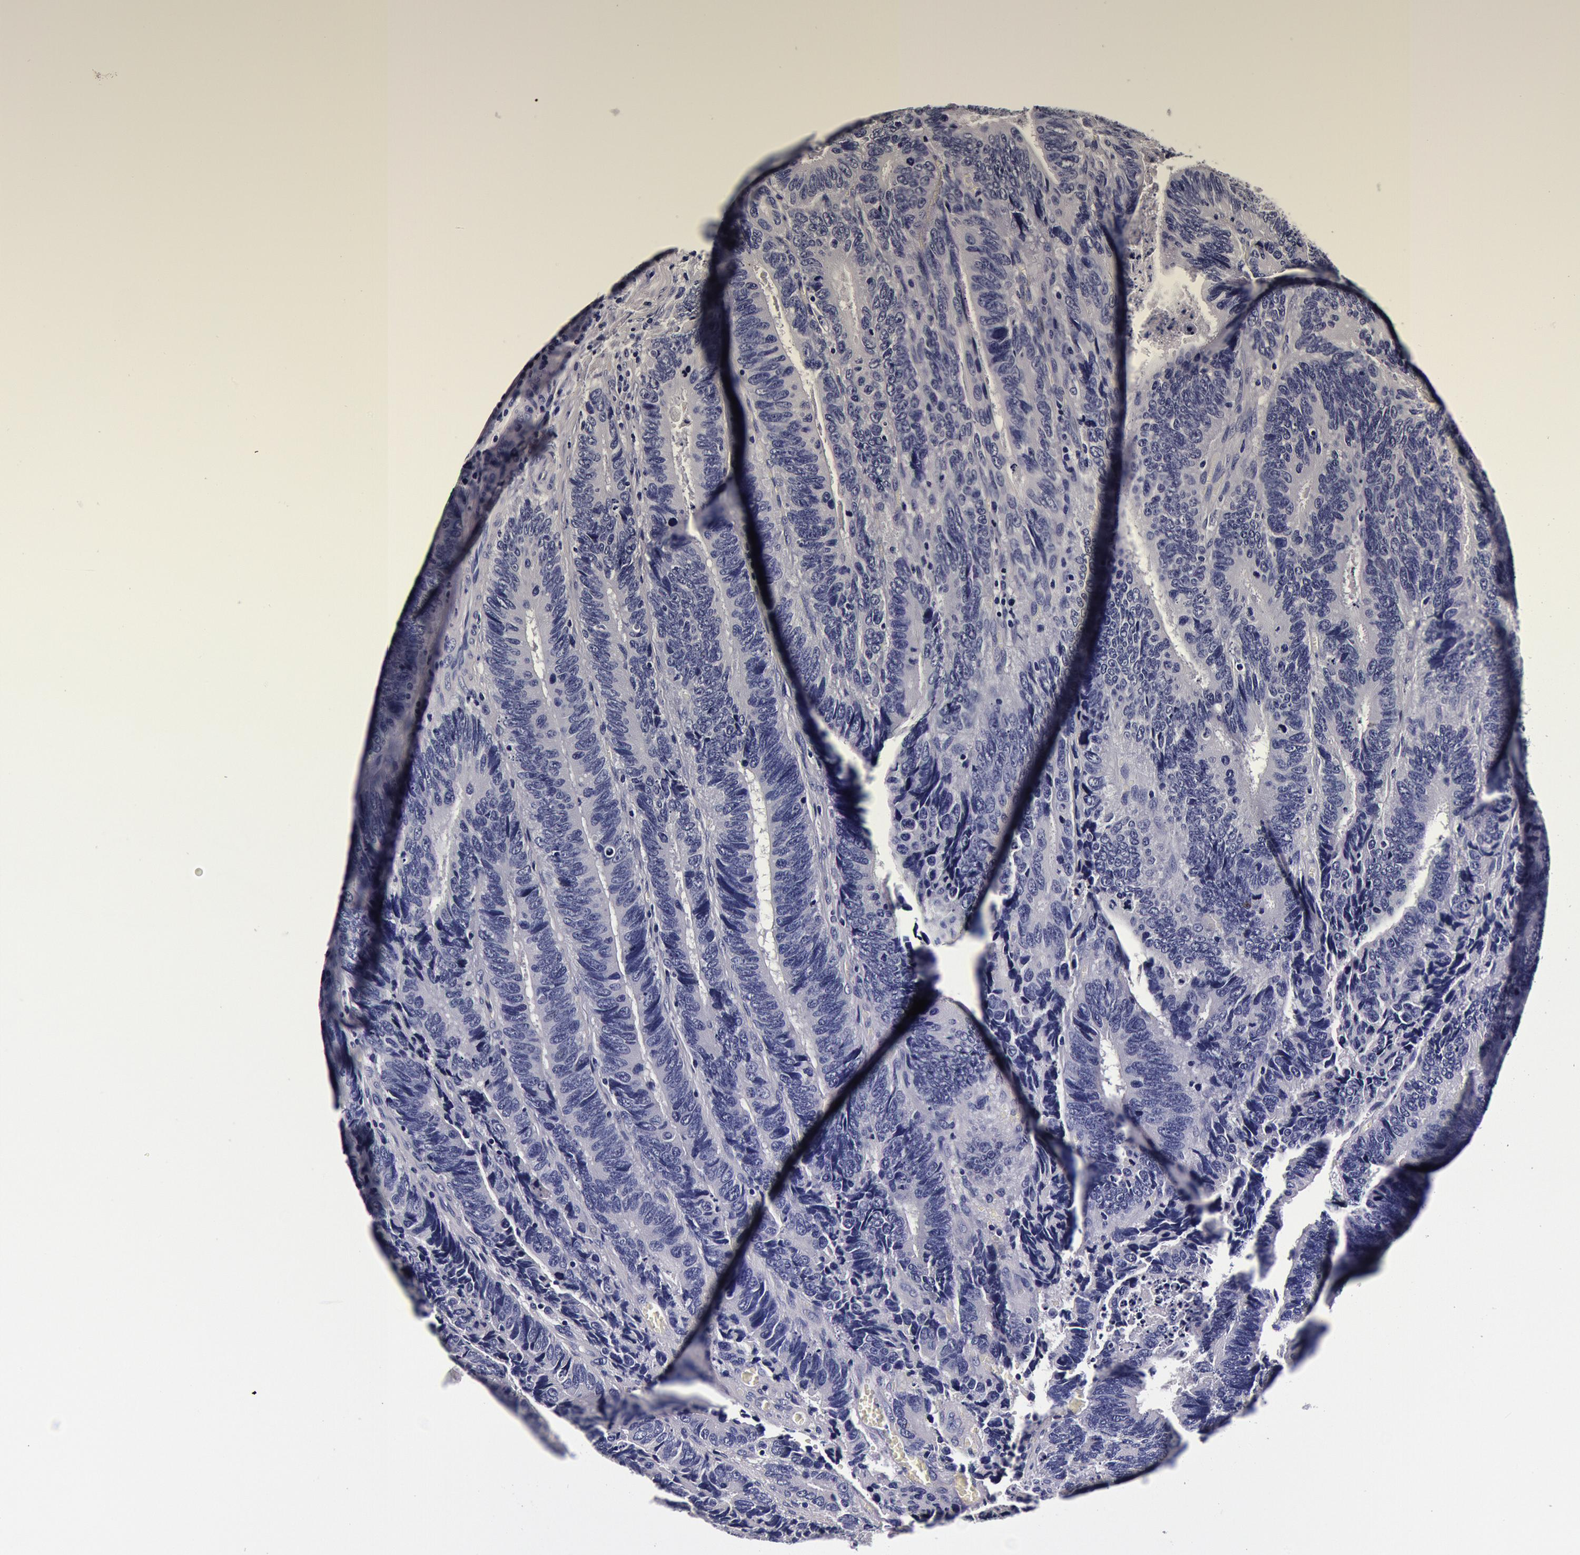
{"staining": {"intensity": "negative", "quantity": "none", "location": "none"}, "tissue": "colorectal cancer", "cell_type": "Tumor cells", "image_type": "cancer", "snomed": [{"axis": "morphology", "description": "Adenocarcinoma, NOS"}, {"axis": "topography", "description": "Colon"}], "caption": "The micrograph displays no staining of tumor cells in colorectal cancer.", "gene": "CCDC22", "patient": {"sex": "male", "age": 72}}